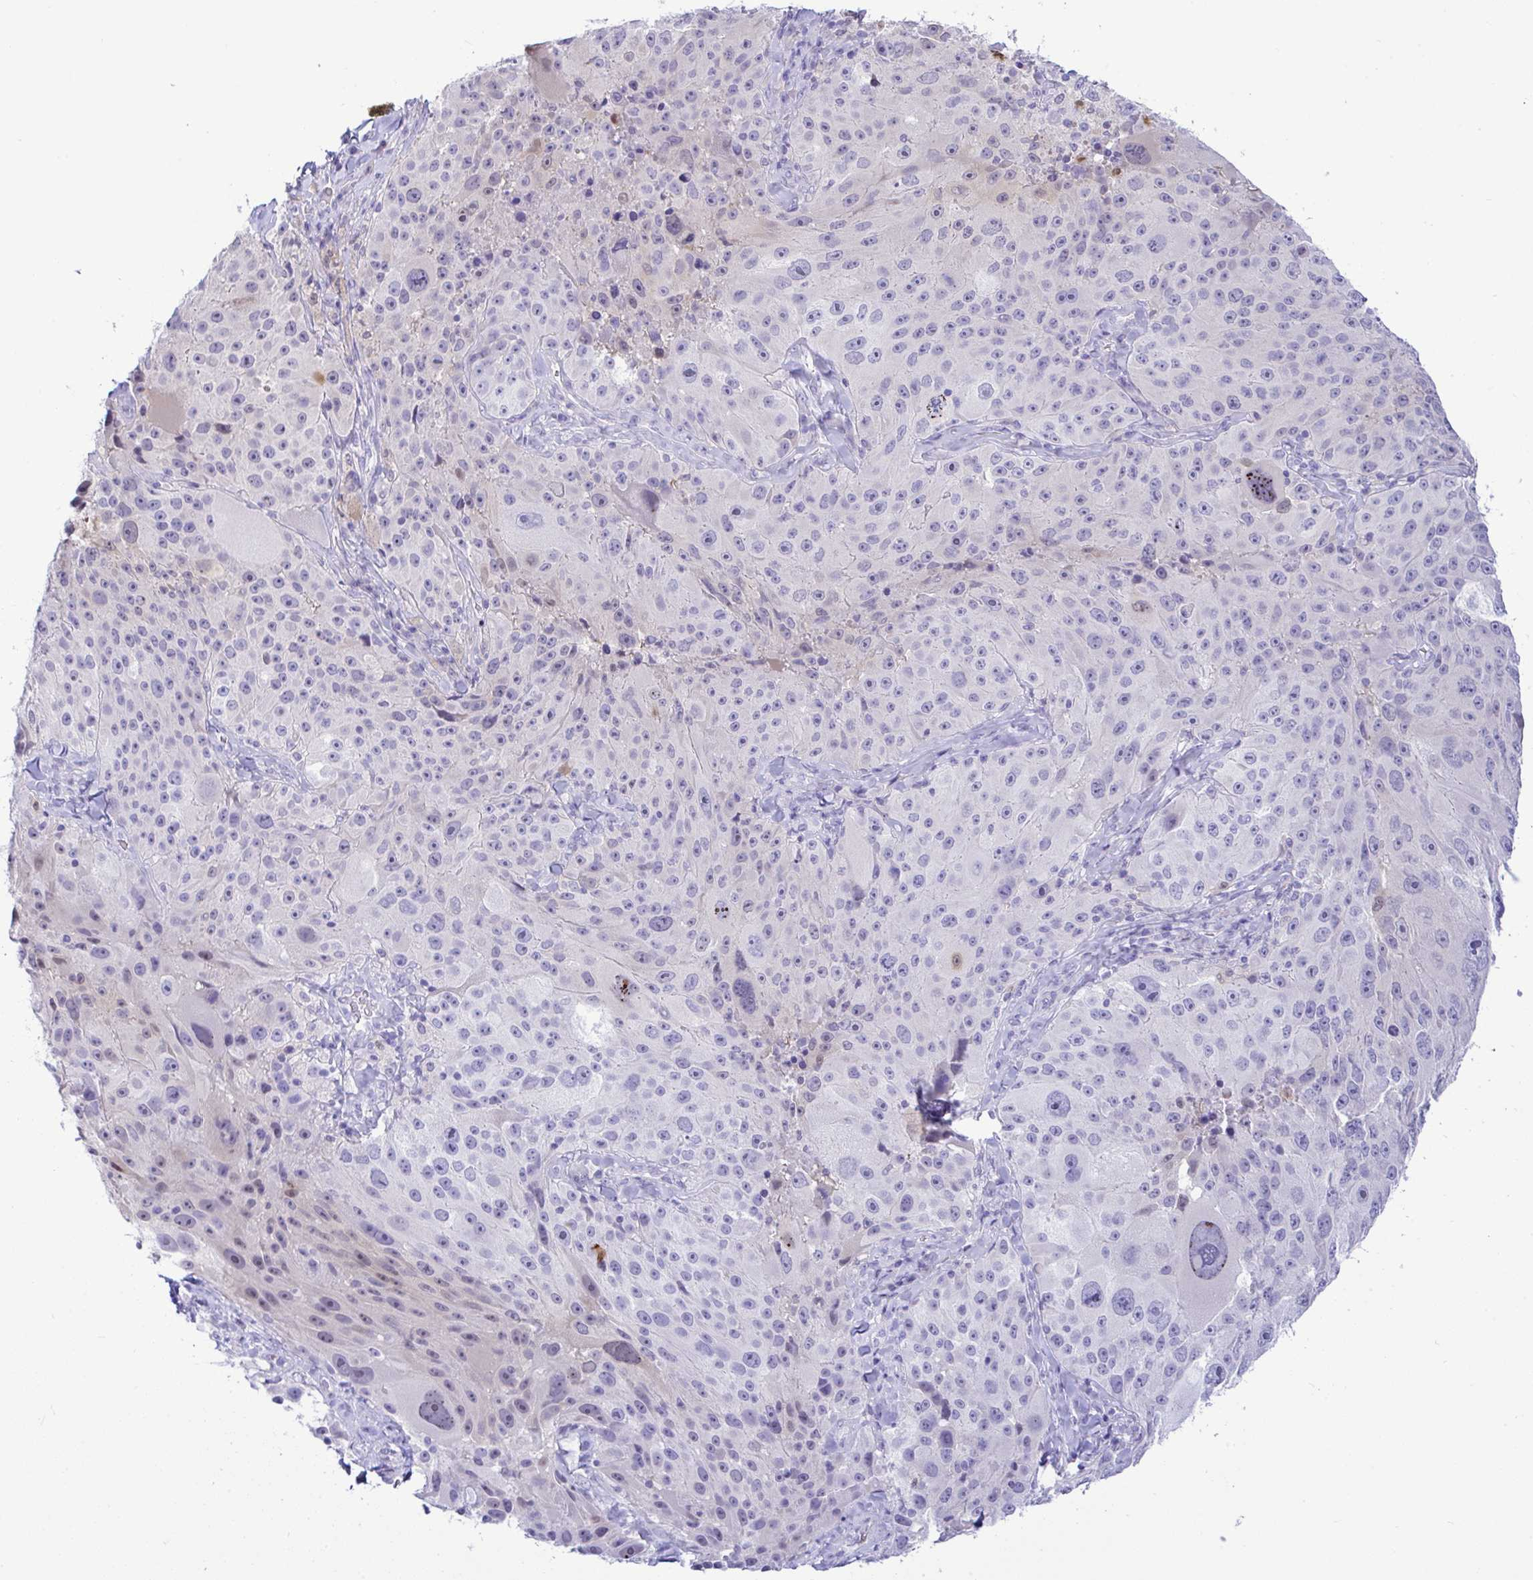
{"staining": {"intensity": "negative", "quantity": "none", "location": "none"}, "tissue": "melanoma", "cell_type": "Tumor cells", "image_type": "cancer", "snomed": [{"axis": "morphology", "description": "Malignant melanoma, Metastatic site"}, {"axis": "topography", "description": "Lymph node"}], "caption": "This is a image of immunohistochemistry (IHC) staining of melanoma, which shows no staining in tumor cells.", "gene": "ZNF485", "patient": {"sex": "male", "age": 62}}